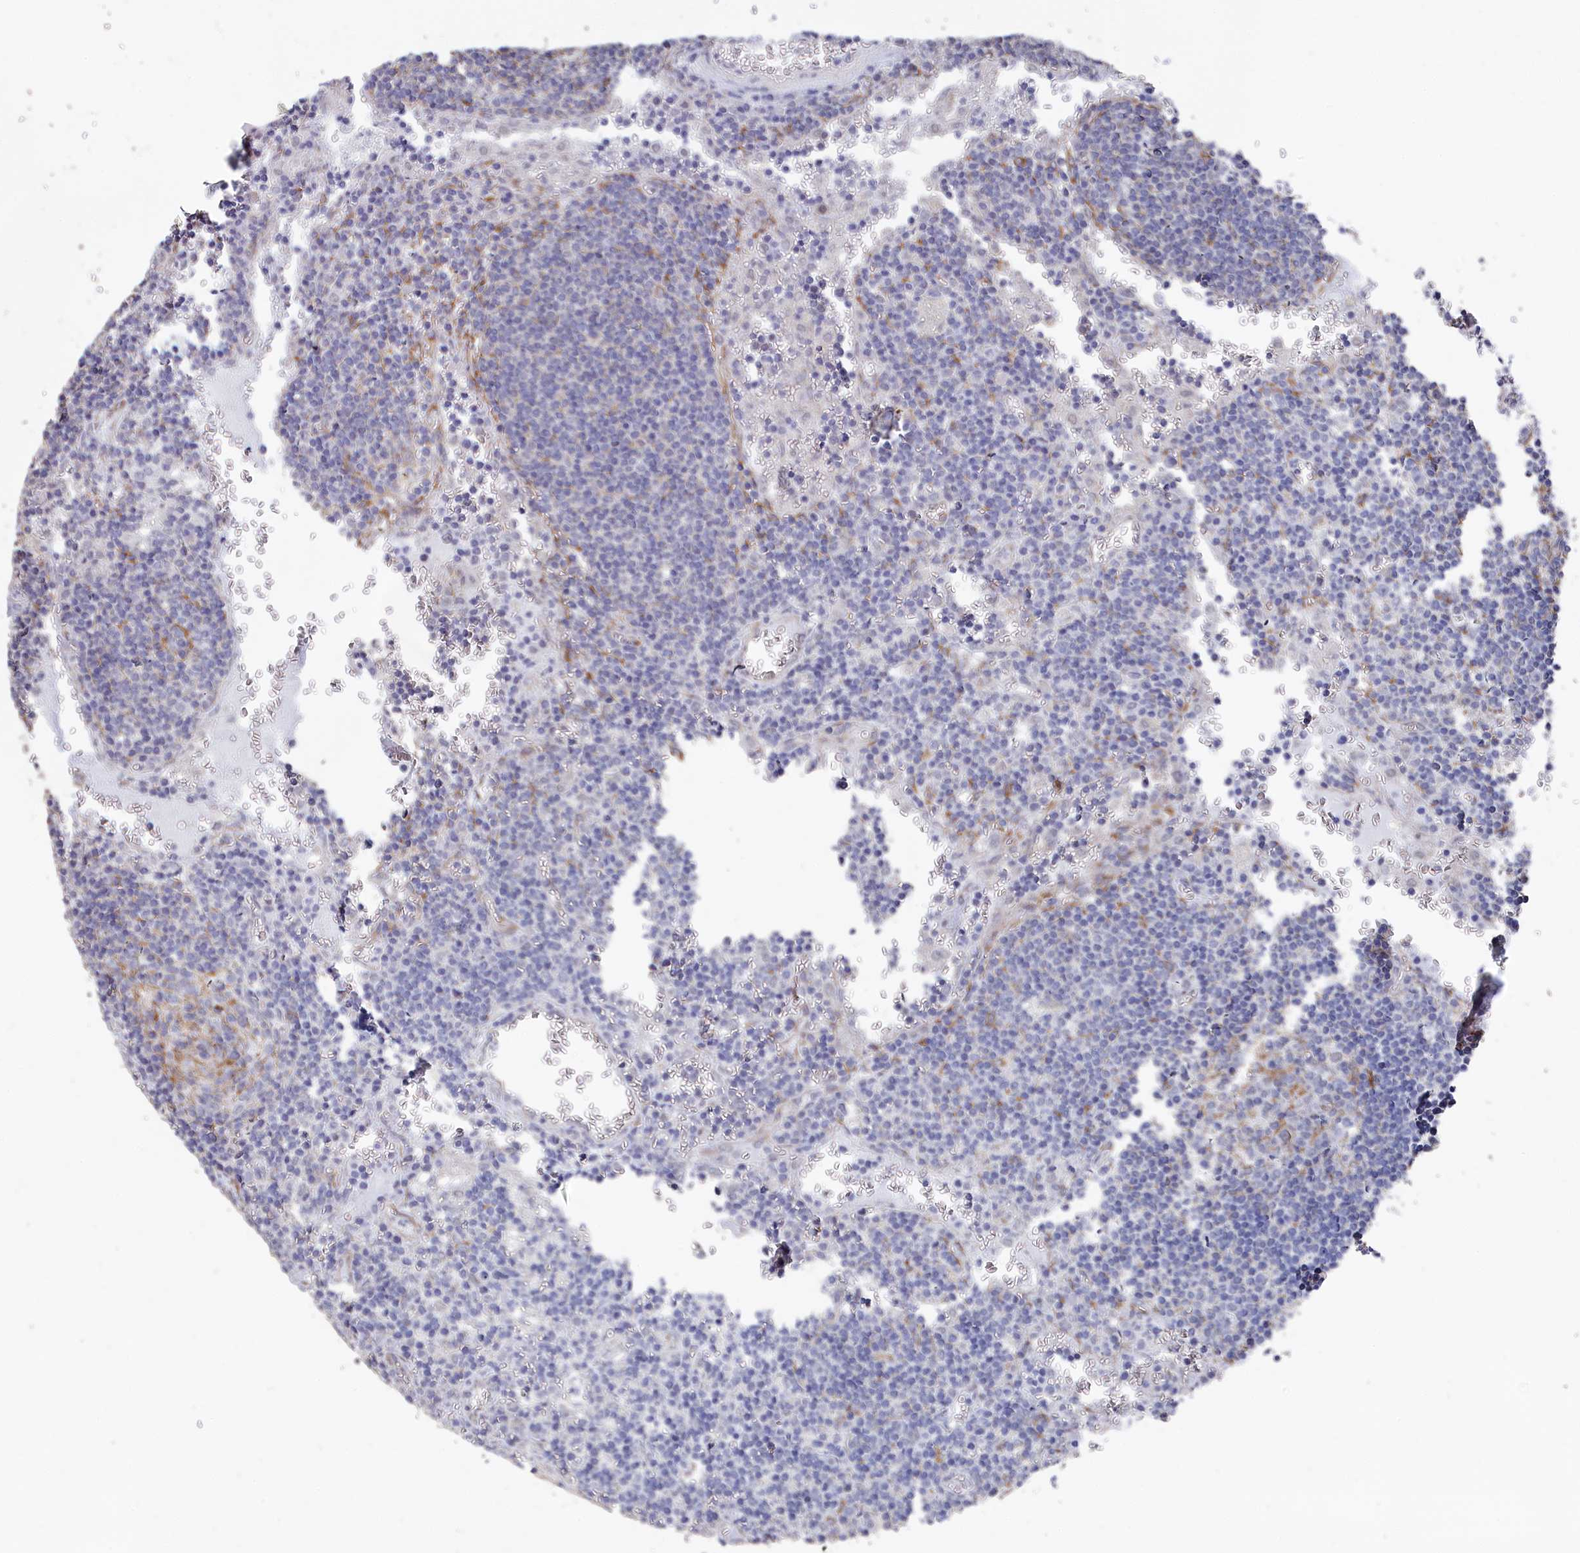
{"staining": {"intensity": "negative", "quantity": "none", "location": "none"}, "tissue": "lymph node", "cell_type": "Germinal center cells", "image_type": "normal", "snomed": [{"axis": "morphology", "description": "Normal tissue, NOS"}, {"axis": "topography", "description": "Lymph node"}], "caption": "This is an immunohistochemistry (IHC) histopathology image of benign human lymph node. There is no expression in germinal center cells.", "gene": "SEMG2", "patient": {"sex": "female", "age": 73}}